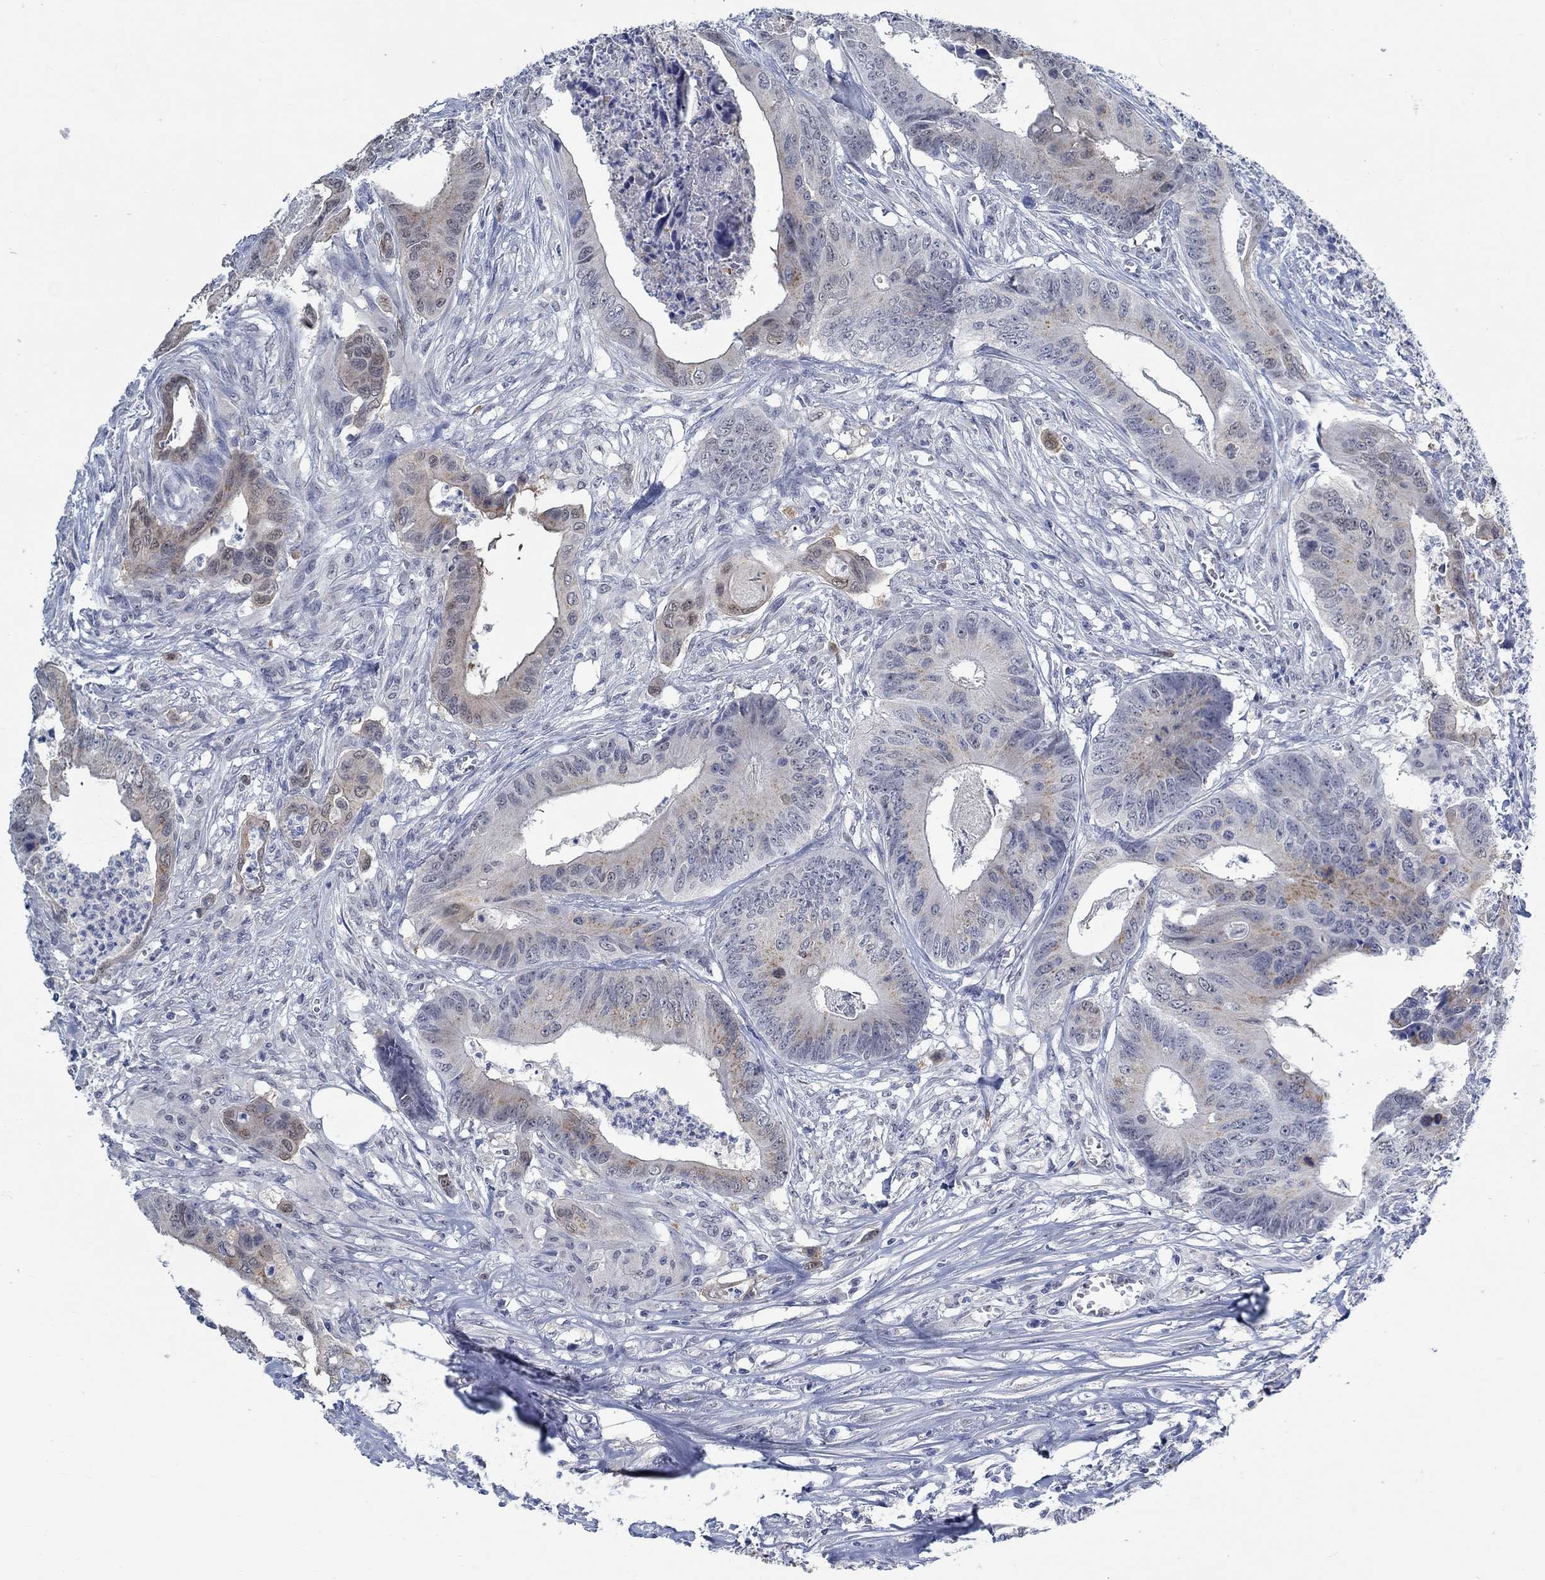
{"staining": {"intensity": "weak", "quantity": "<25%", "location": "cytoplasmic/membranous"}, "tissue": "colorectal cancer", "cell_type": "Tumor cells", "image_type": "cancer", "snomed": [{"axis": "morphology", "description": "Adenocarcinoma, NOS"}, {"axis": "topography", "description": "Colon"}], "caption": "The IHC image has no significant staining in tumor cells of colorectal cancer (adenocarcinoma) tissue.", "gene": "TEKT4", "patient": {"sex": "male", "age": 84}}